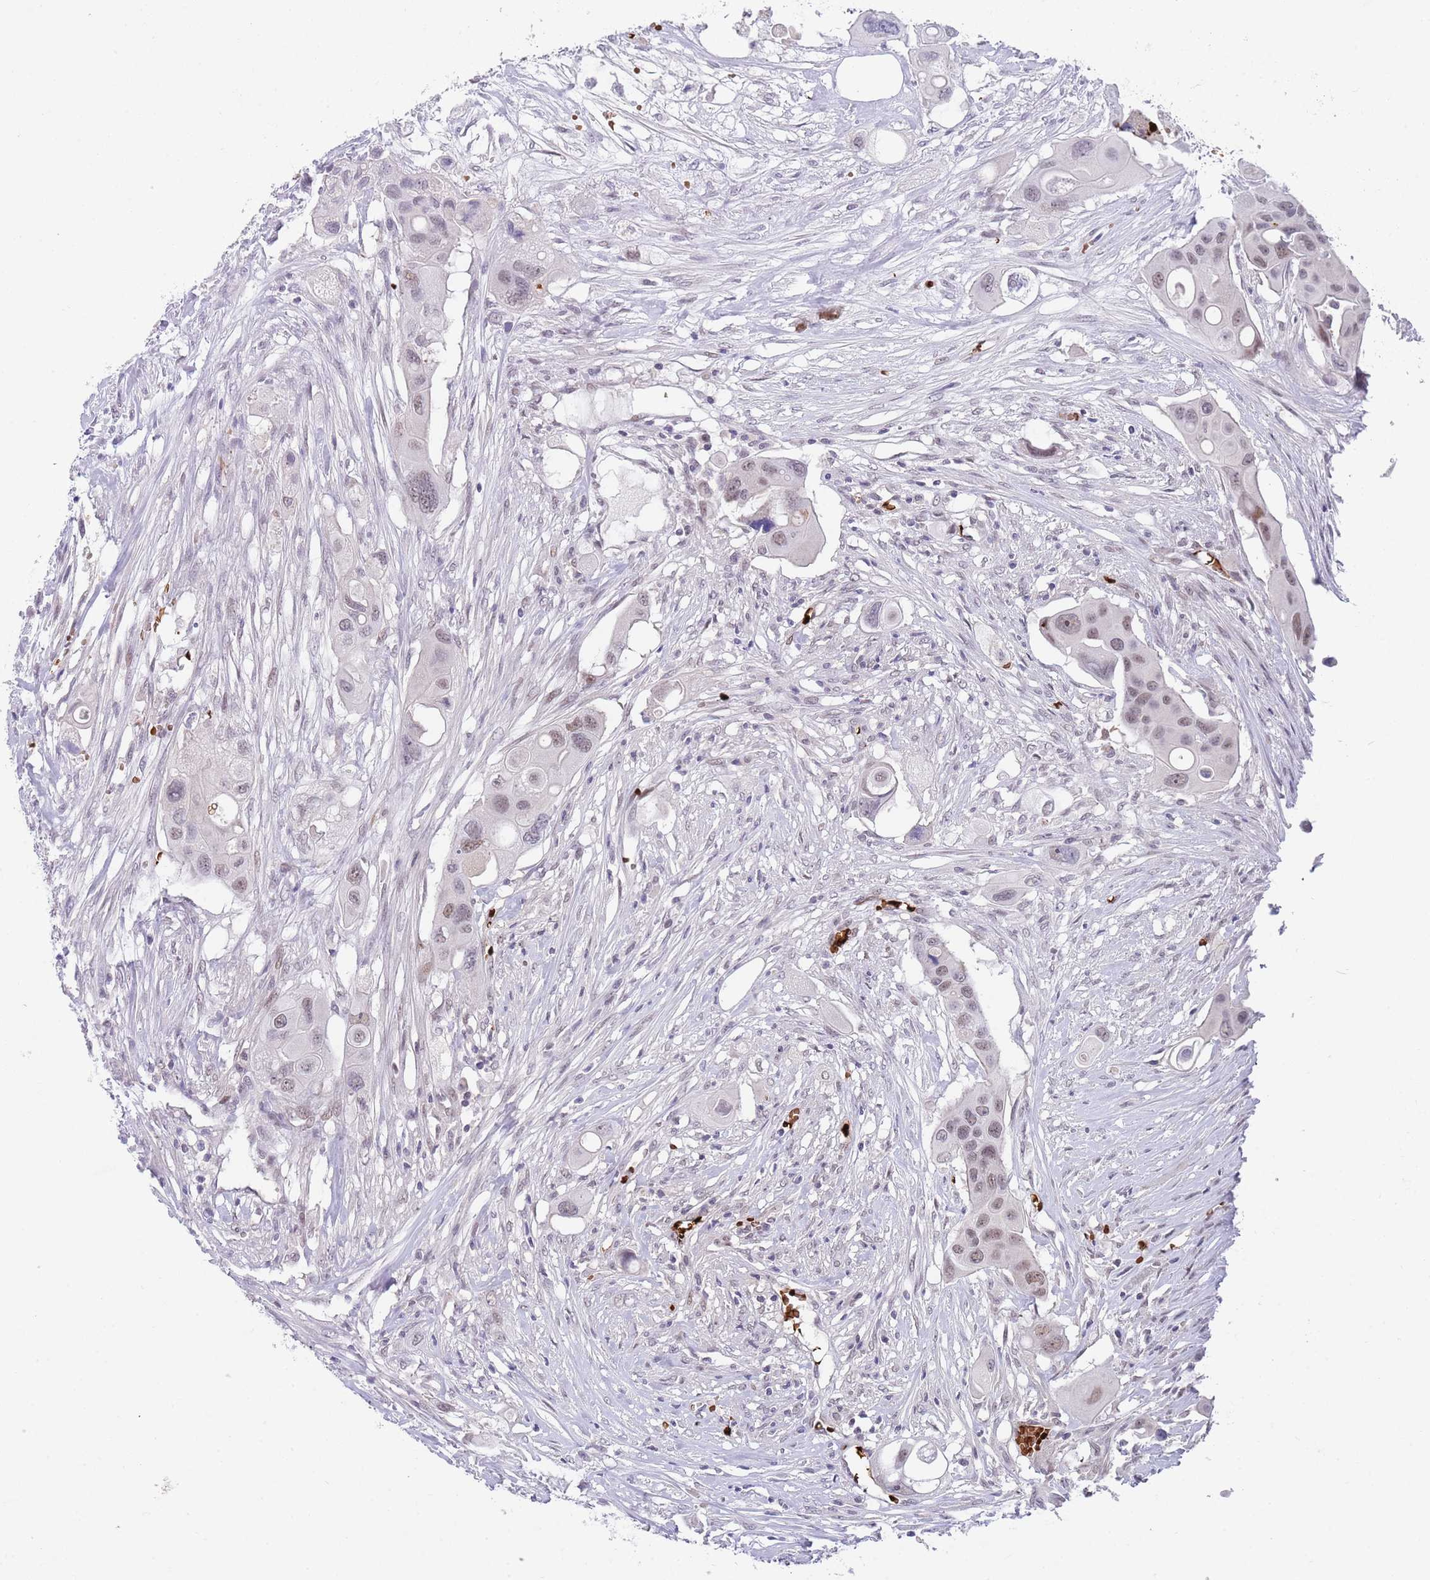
{"staining": {"intensity": "weak", "quantity": ">75%", "location": "nuclear"}, "tissue": "colorectal cancer", "cell_type": "Tumor cells", "image_type": "cancer", "snomed": [{"axis": "morphology", "description": "Adenocarcinoma, NOS"}, {"axis": "topography", "description": "Colon"}], "caption": "Colorectal cancer (adenocarcinoma) stained with a protein marker reveals weak staining in tumor cells.", "gene": "LYPD6B", "patient": {"sex": "male", "age": 77}}